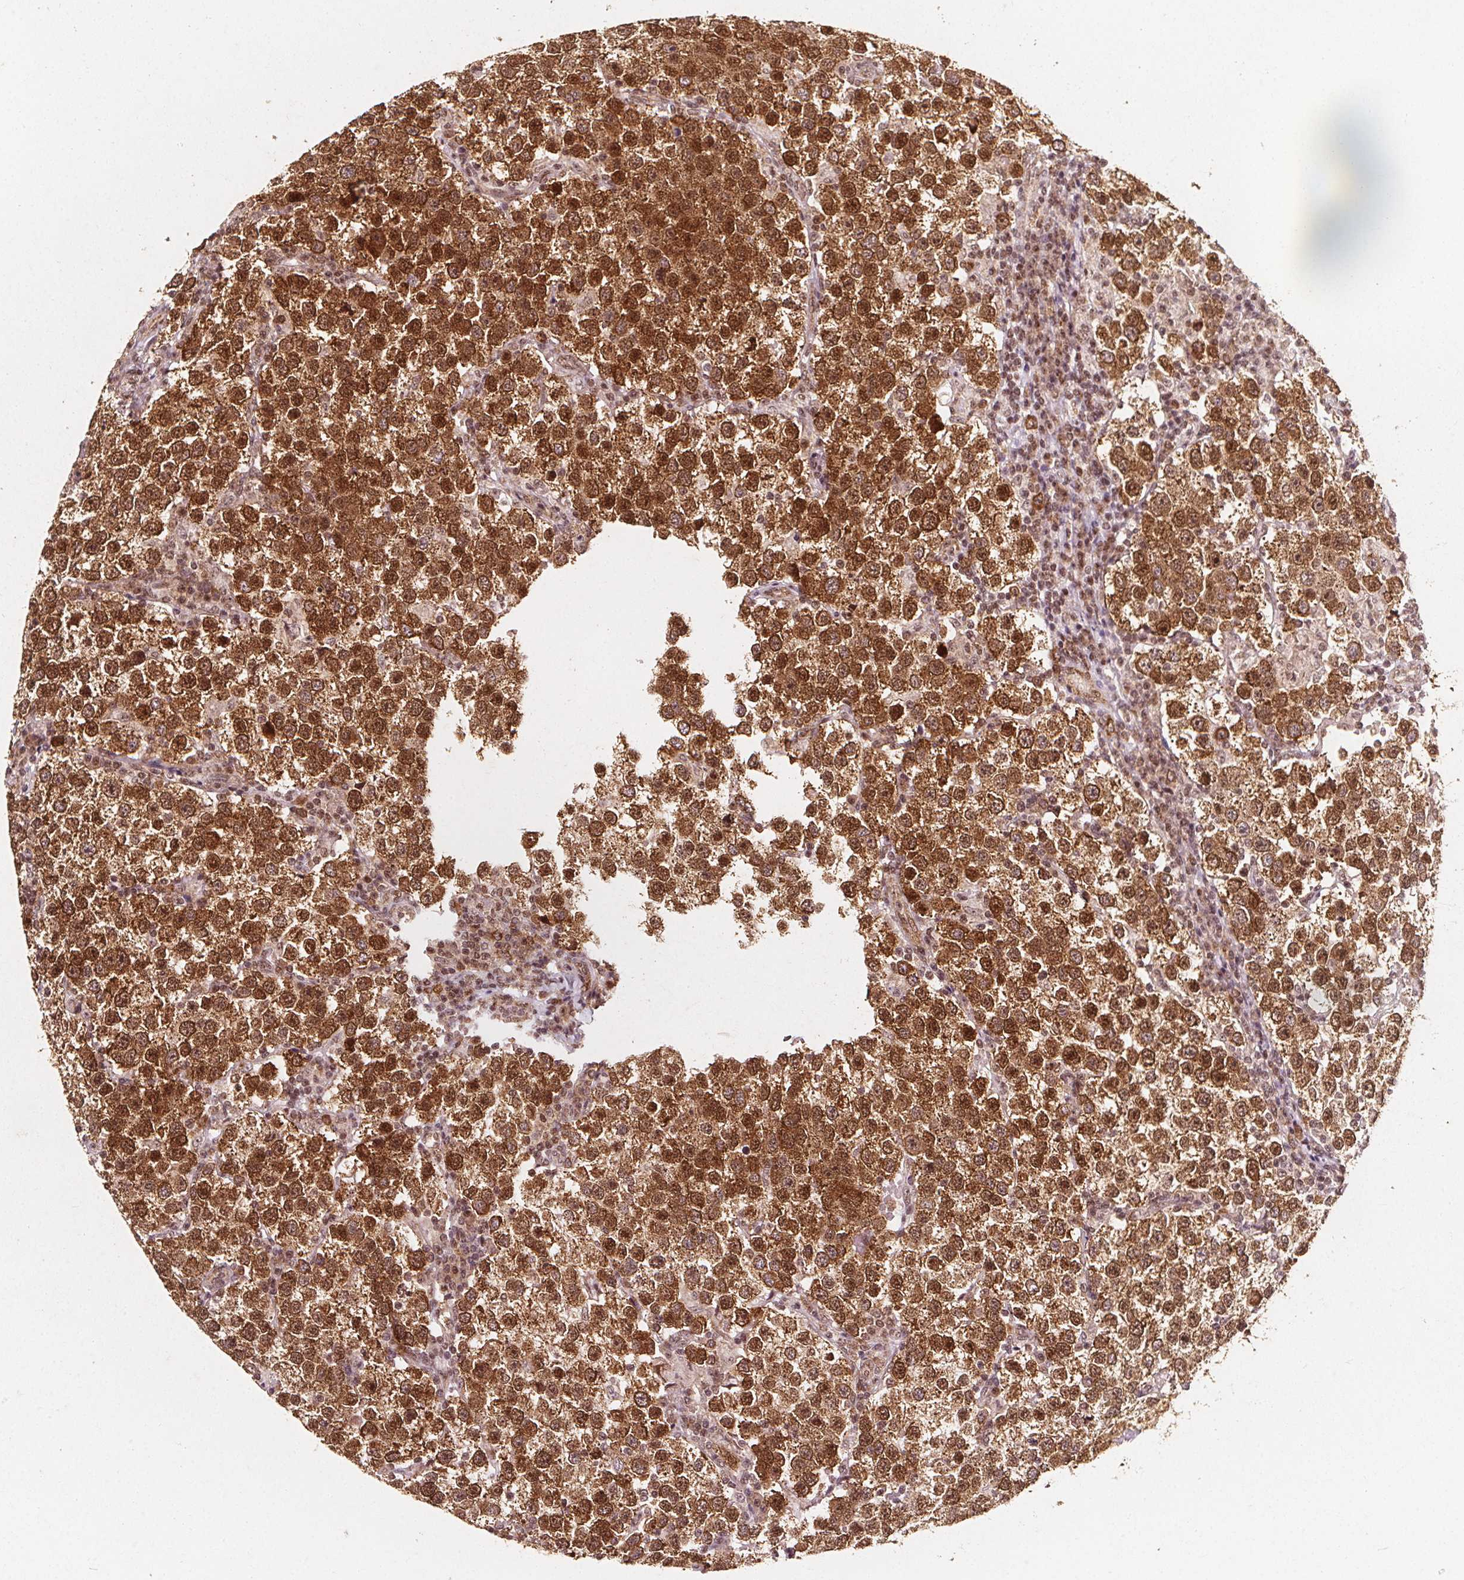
{"staining": {"intensity": "strong", "quantity": ">75%", "location": "cytoplasmic/membranous,nuclear"}, "tissue": "testis cancer", "cell_type": "Tumor cells", "image_type": "cancer", "snomed": [{"axis": "morphology", "description": "Seminoma, NOS"}, {"axis": "topography", "description": "Testis"}], "caption": "Human testis cancer stained with a protein marker demonstrates strong staining in tumor cells.", "gene": "SMN1", "patient": {"sex": "male", "age": 37}}